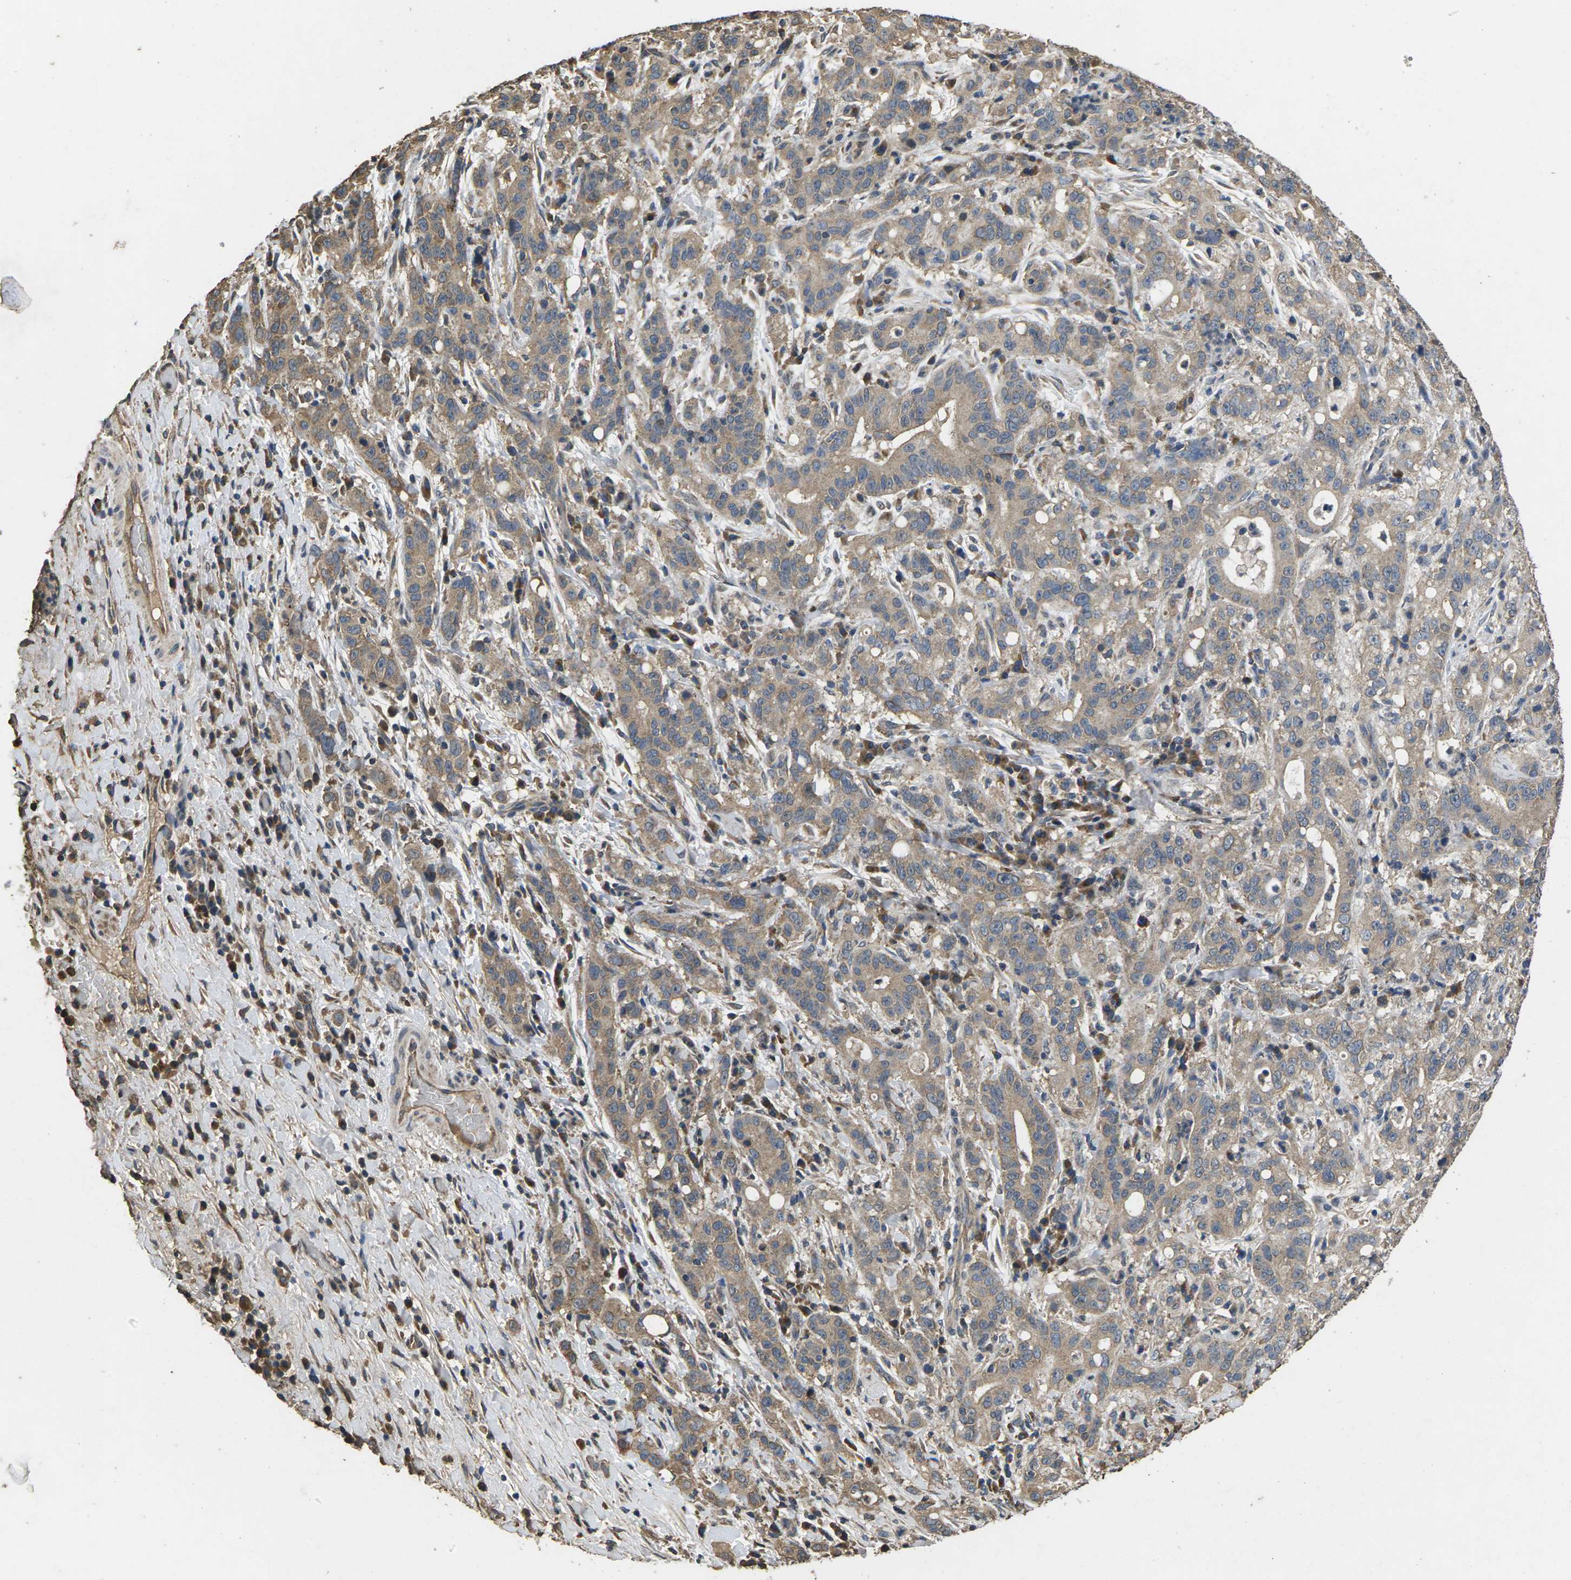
{"staining": {"intensity": "weak", "quantity": "25%-75%", "location": "cytoplasmic/membranous"}, "tissue": "liver cancer", "cell_type": "Tumor cells", "image_type": "cancer", "snomed": [{"axis": "morphology", "description": "Cholangiocarcinoma"}, {"axis": "topography", "description": "Liver"}], "caption": "Immunohistochemical staining of human liver cholangiocarcinoma demonstrates low levels of weak cytoplasmic/membranous expression in about 25%-75% of tumor cells.", "gene": "B4GAT1", "patient": {"sex": "female", "age": 38}}